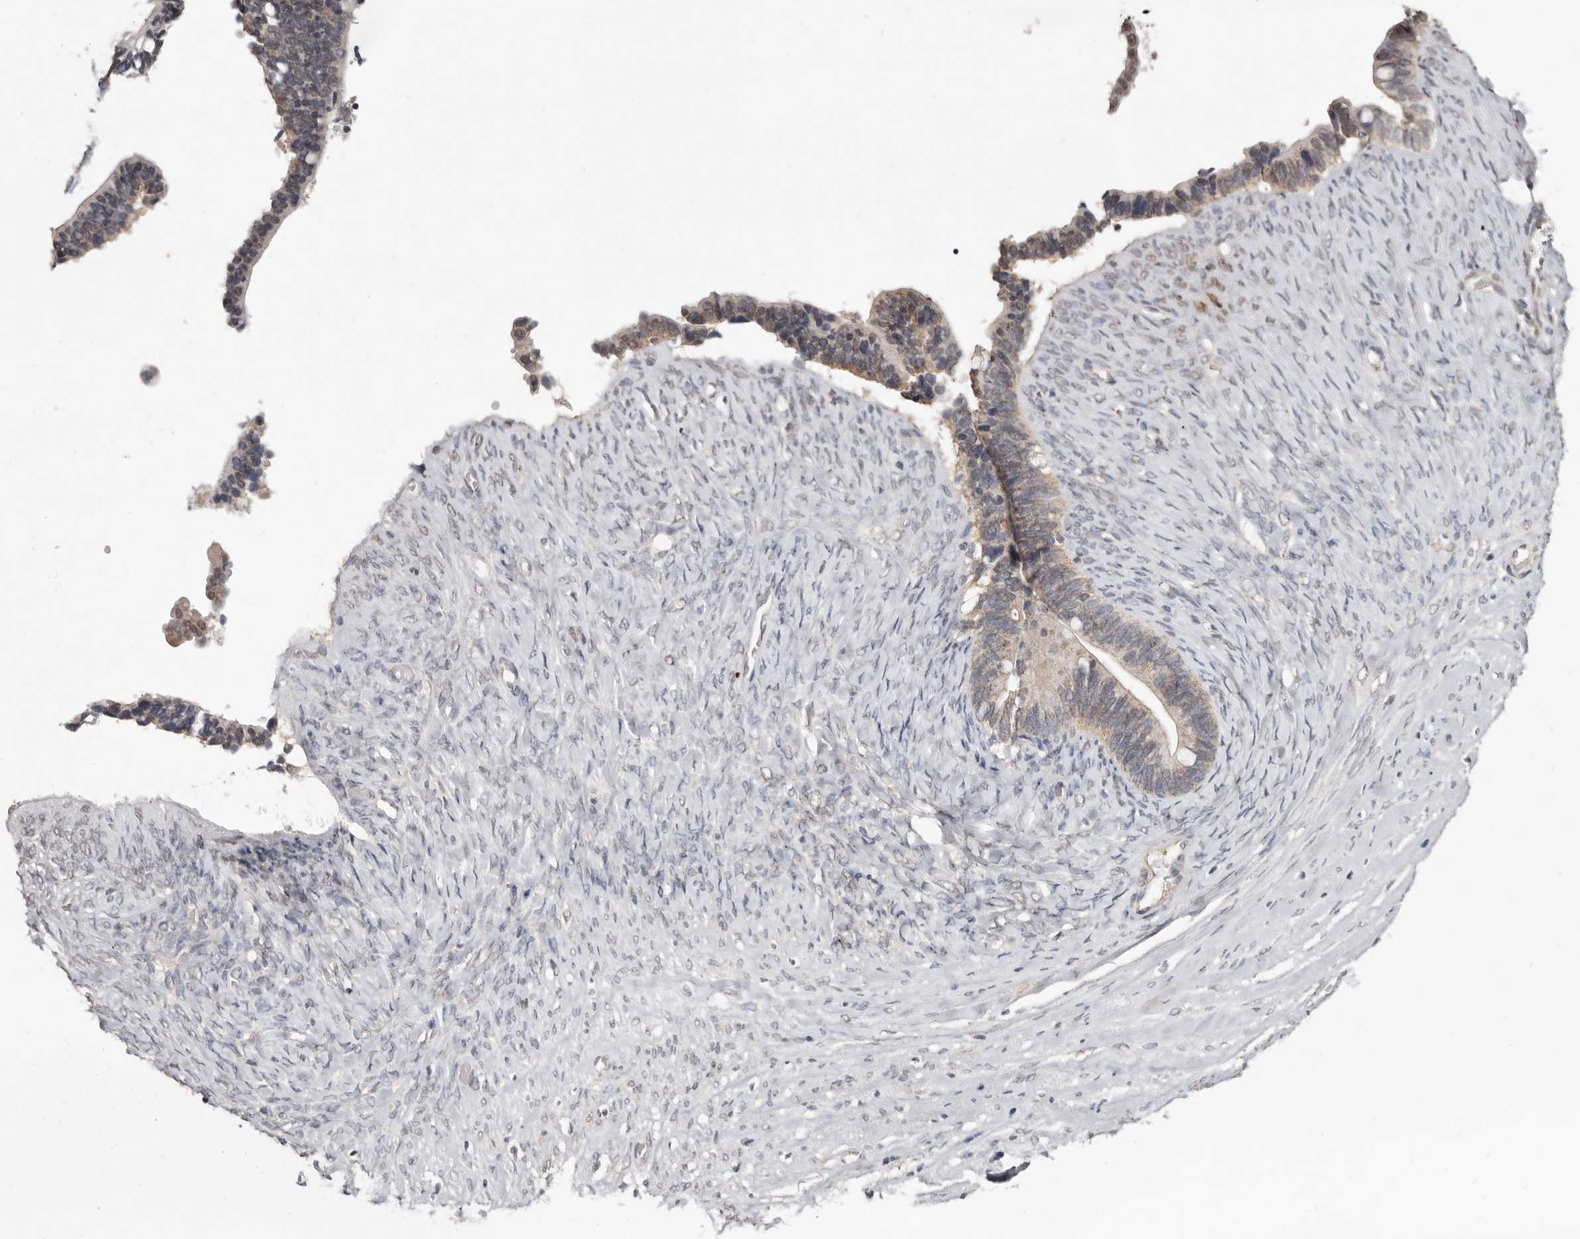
{"staining": {"intensity": "weak", "quantity": ">75%", "location": "cytoplasmic/membranous"}, "tissue": "ovarian cancer", "cell_type": "Tumor cells", "image_type": "cancer", "snomed": [{"axis": "morphology", "description": "Cystadenocarcinoma, serous, NOS"}, {"axis": "topography", "description": "Ovary"}], "caption": "Immunohistochemical staining of human ovarian serous cystadenocarcinoma reveals low levels of weak cytoplasmic/membranous protein expression in about >75% of tumor cells.", "gene": "LINGO2", "patient": {"sex": "female", "age": 56}}